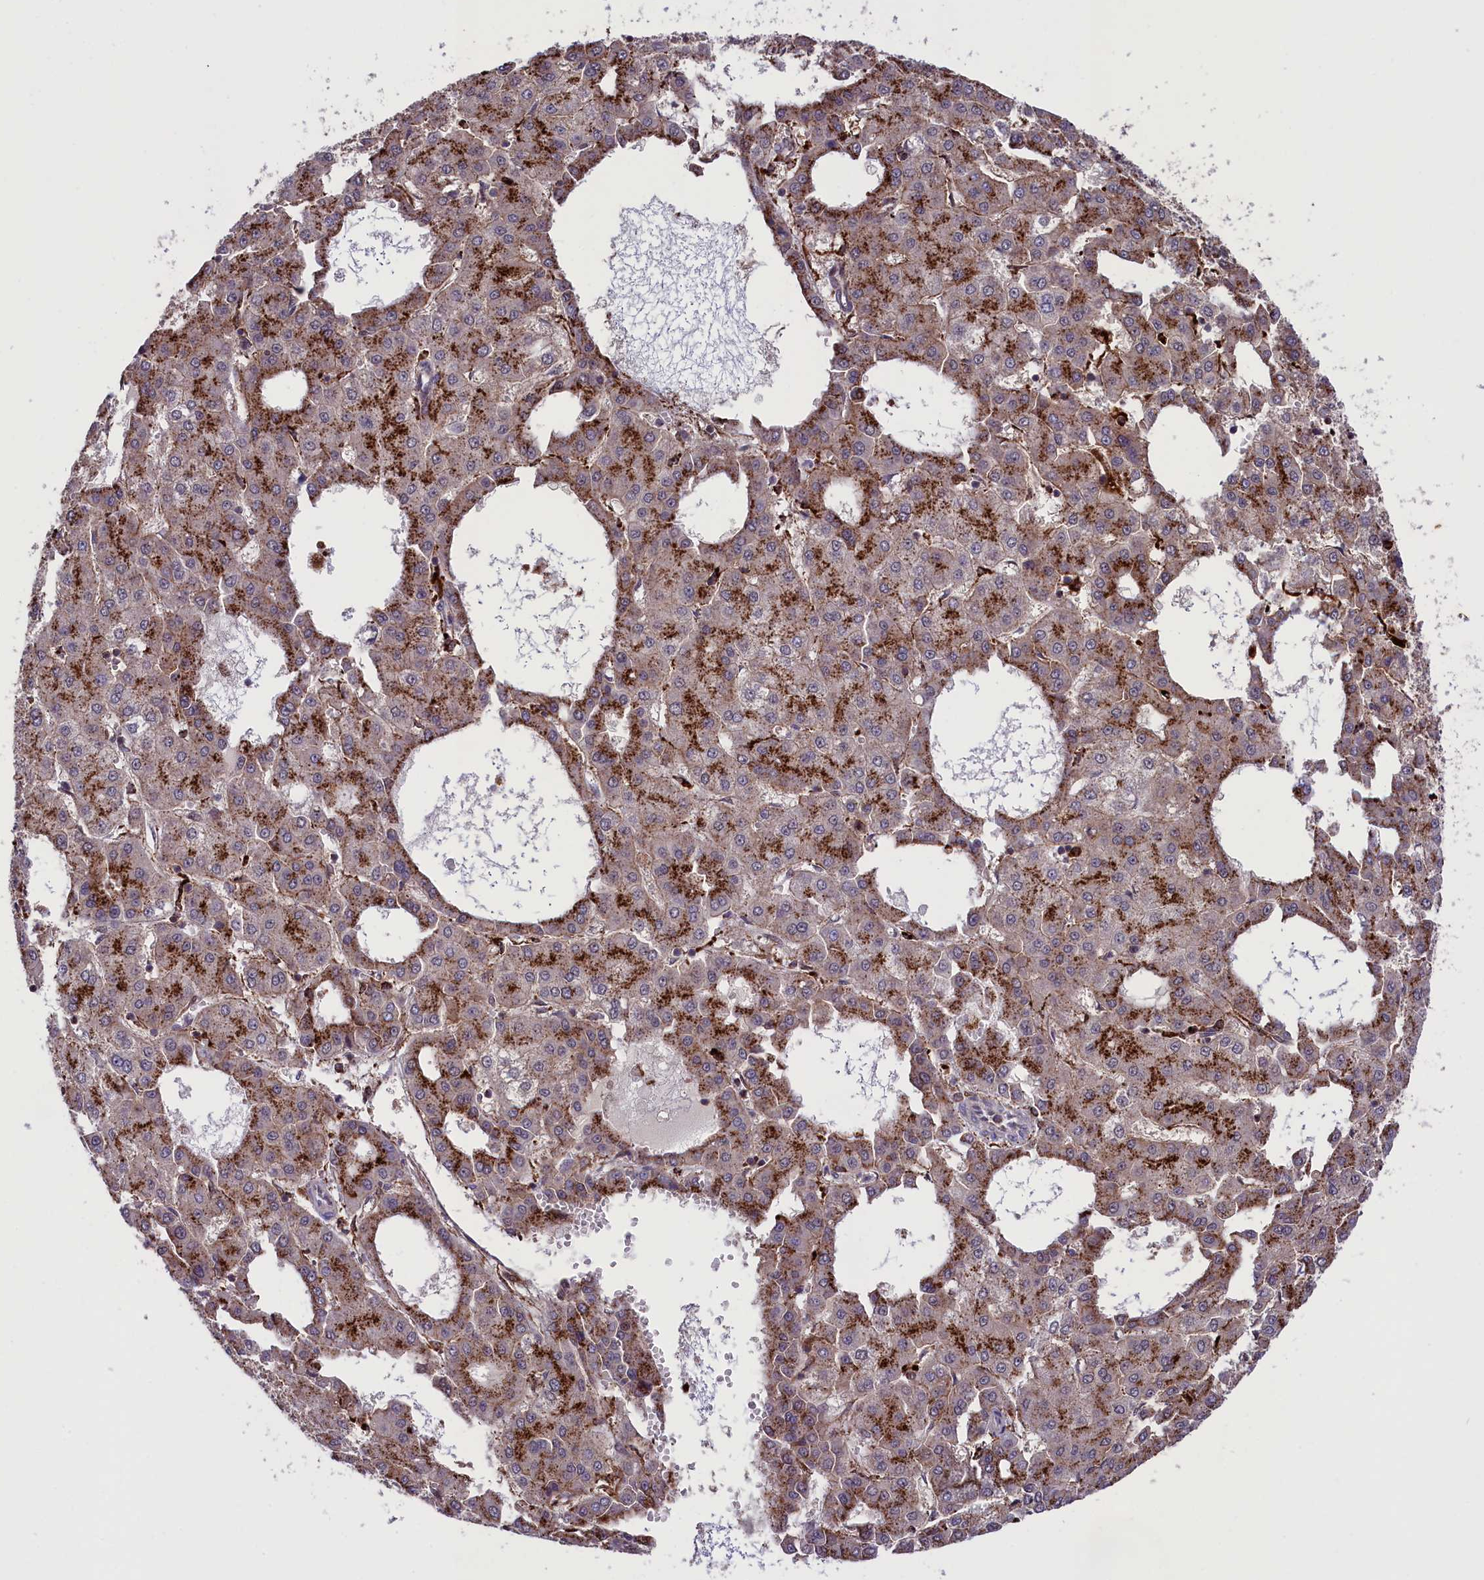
{"staining": {"intensity": "moderate", "quantity": "25%-75%", "location": "cytoplasmic/membranous"}, "tissue": "liver cancer", "cell_type": "Tumor cells", "image_type": "cancer", "snomed": [{"axis": "morphology", "description": "Carcinoma, Hepatocellular, NOS"}, {"axis": "topography", "description": "Liver"}], "caption": "A photomicrograph showing moderate cytoplasmic/membranous positivity in about 25%-75% of tumor cells in hepatocellular carcinoma (liver), as visualized by brown immunohistochemical staining.", "gene": "MAN2B1", "patient": {"sex": "male", "age": 47}}